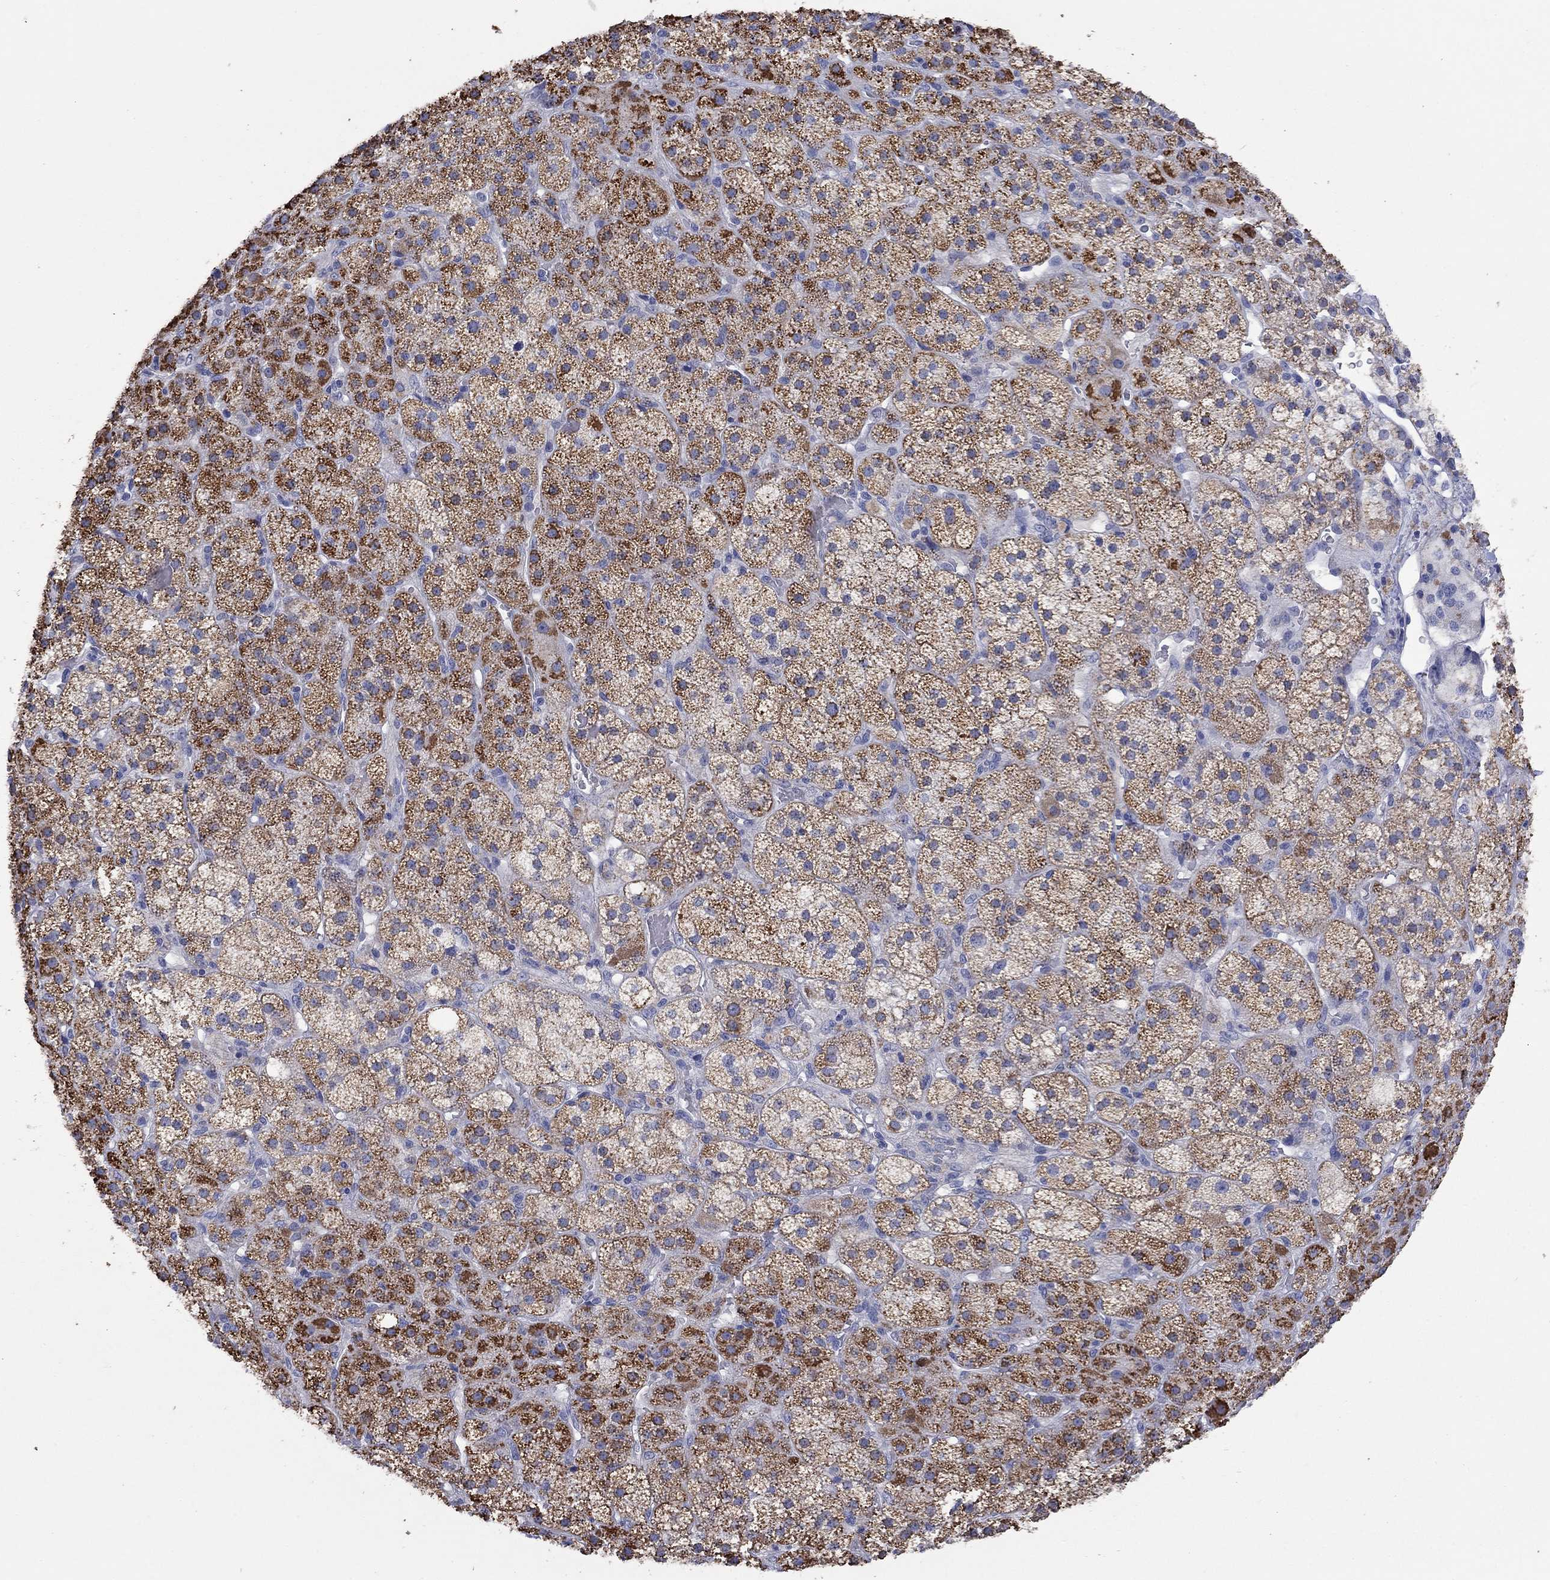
{"staining": {"intensity": "strong", "quantity": "25%-75%", "location": "cytoplasmic/membranous"}, "tissue": "adrenal gland", "cell_type": "Glandular cells", "image_type": "normal", "snomed": [{"axis": "morphology", "description": "Normal tissue, NOS"}, {"axis": "topography", "description": "Adrenal gland"}], "caption": "This micrograph displays immunohistochemistry staining of normal adrenal gland, with high strong cytoplasmic/membranous positivity in about 25%-75% of glandular cells.", "gene": "CLVS1", "patient": {"sex": "male", "age": 57}}